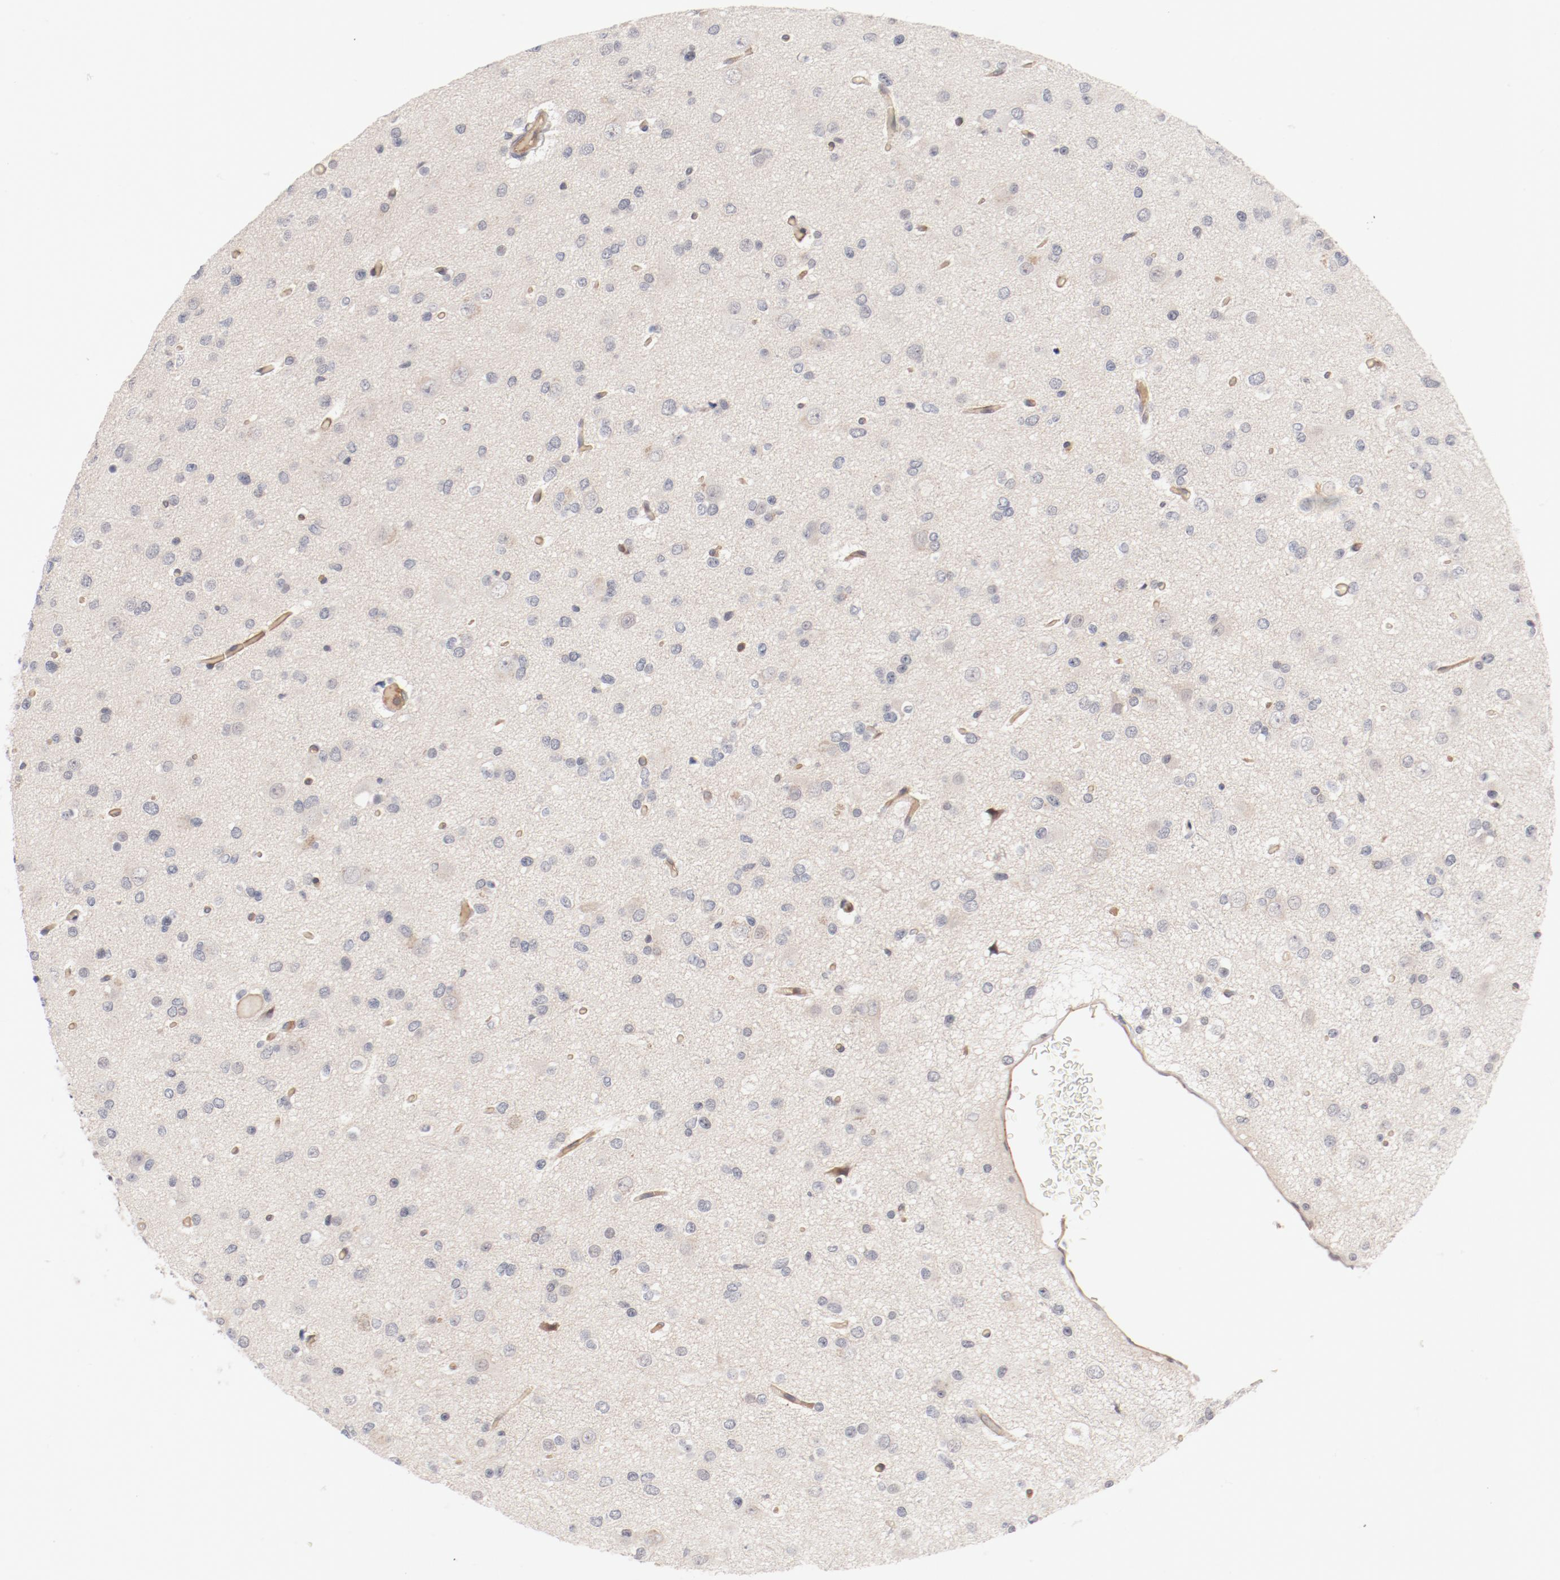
{"staining": {"intensity": "weak", "quantity": "25%-75%", "location": "cytoplasmic/membranous"}, "tissue": "glioma", "cell_type": "Tumor cells", "image_type": "cancer", "snomed": [{"axis": "morphology", "description": "Glioma, malignant, Low grade"}, {"axis": "topography", "description": "Brain"}], "caption": "This image shows immunohistochemistry (IHC) staining of human malignant low-grade glioma, with low weak cytoplasmic/membranous expression in about 25%-75% of tumor cells.", "gene": "ZNF267", "patient": {"sex": "male", "age": 42}}